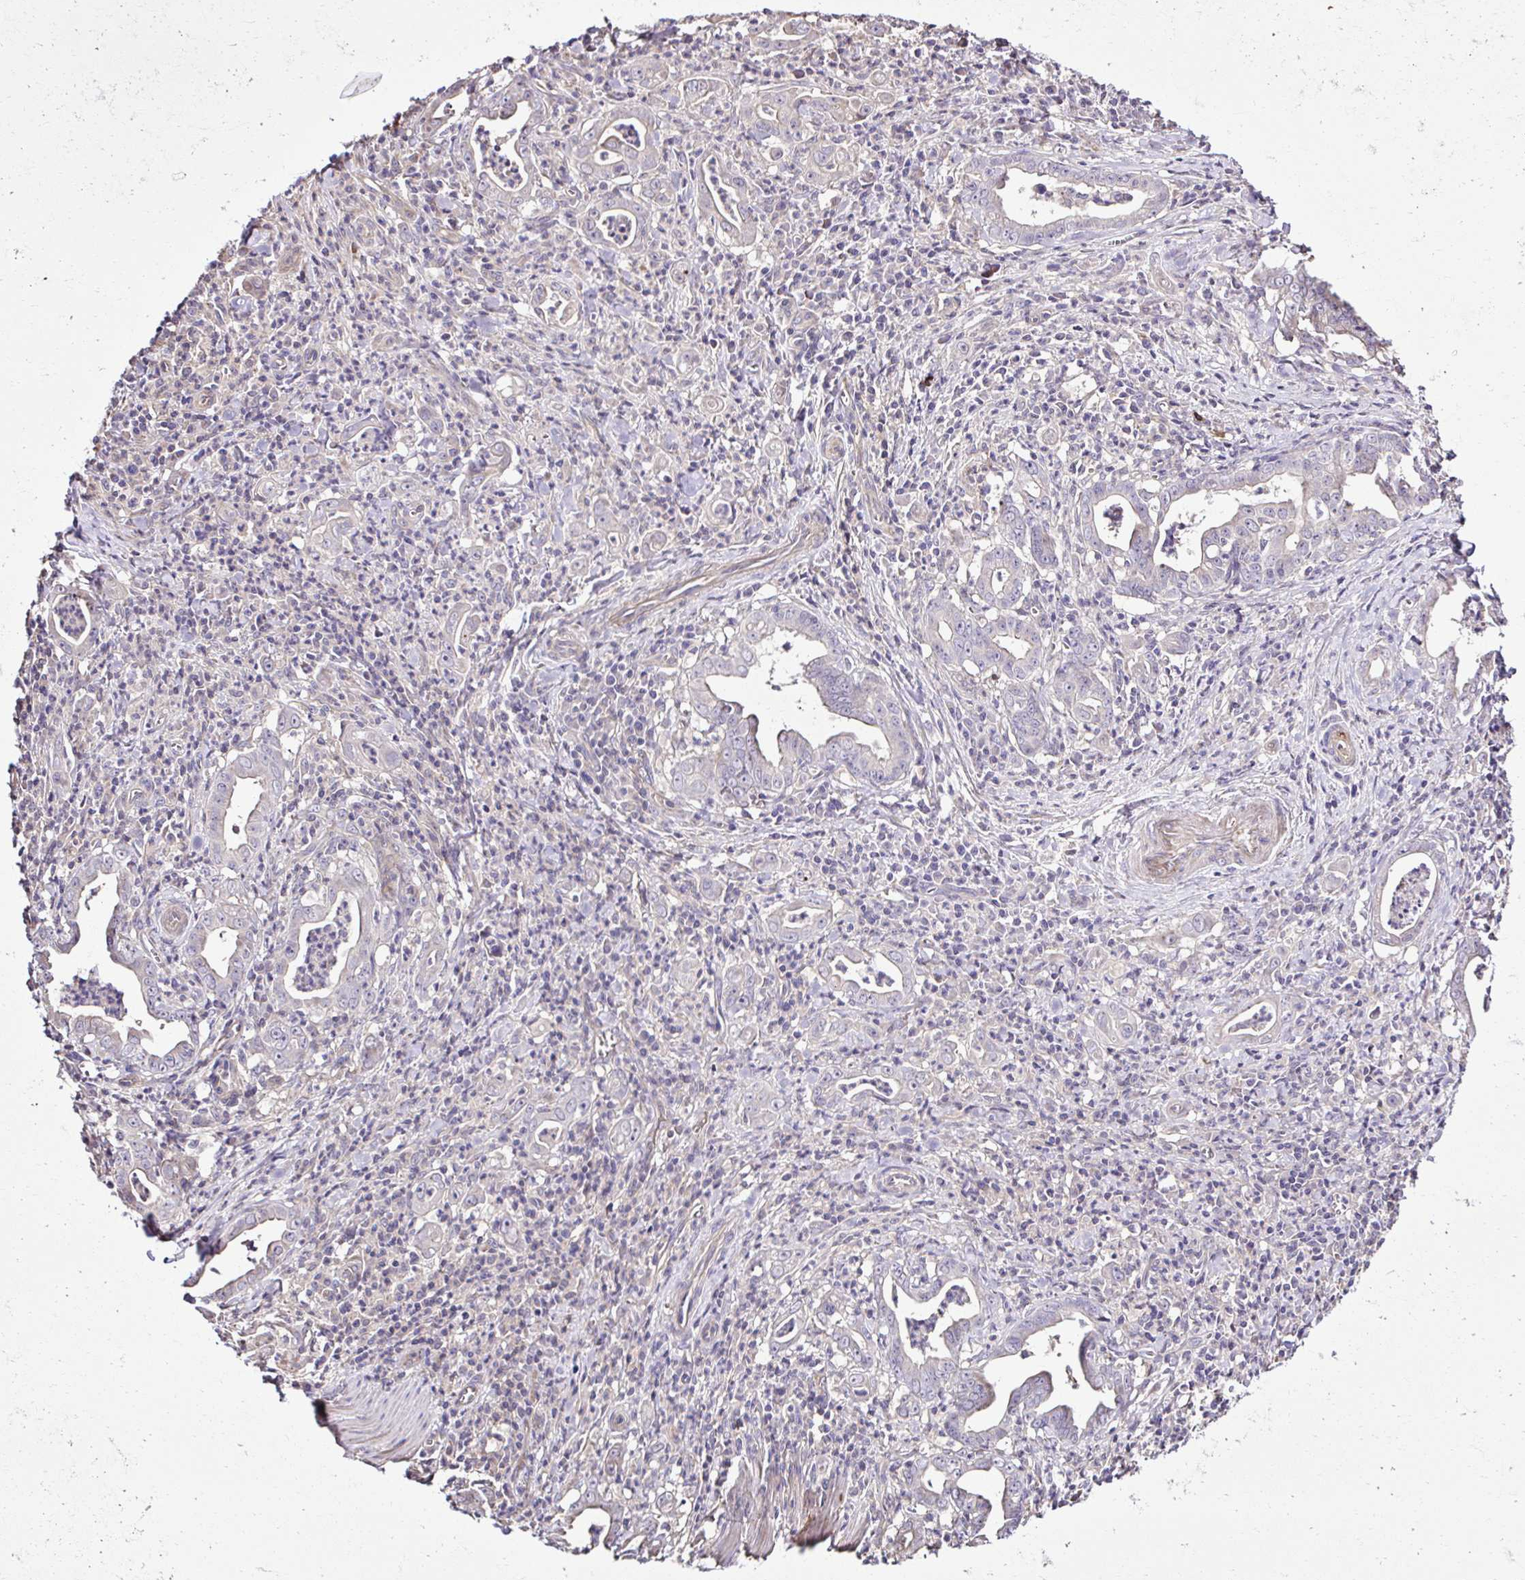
{"staining": {"intensity": "negative", "quantity": "none", "location": "none"}, "tissue": "stomach cancer", "cell_type": "Tumor cells", "image_type": "cancer", "snomed": [{"axis": "morphology", "description": "Adenocarcinoma, NOS"}, {"axis": "topography", "description": "Stomach, upper"}], "caption": "IHC of adenocarcinoma (stomach) displays no expression in tumor cells.", "gene": "CCDC85C", "patient": {"sex": "female", "age": 79}}